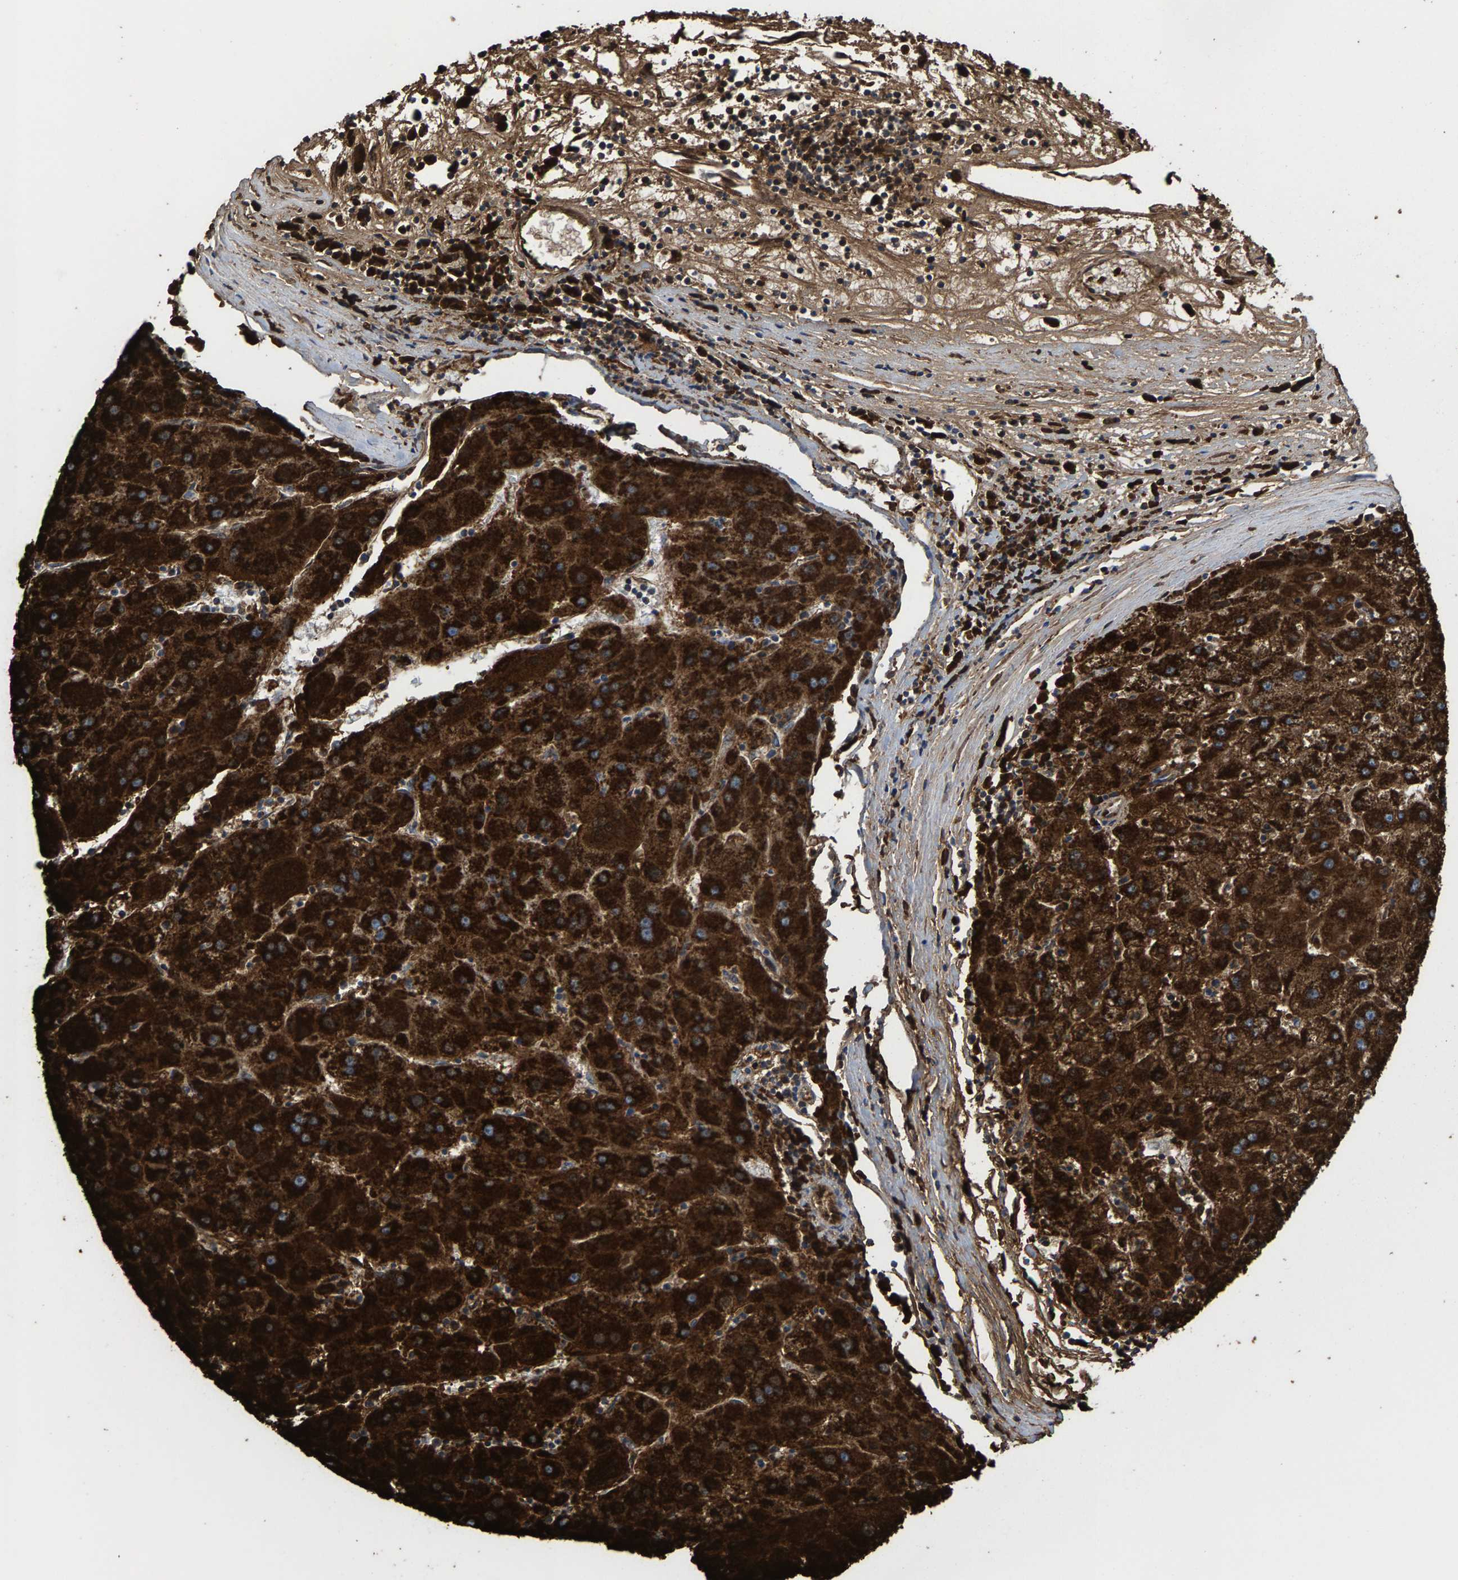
{"staining": {"intensity": "strong", "quantity": ">75%", "location": "cytoplasmic/membranous"}, "tissue": "liver cancer", "cell_type": "Tumor cells", "image_type": "cancer", "snomed": [{"axis": "morphology", "description": "Carcinoma, Hepatocellular, NOS"}, {"axis": "topography", "description": "Liver"}], "caption": "Protein staining by immunohistochemistry shows strong cytoplasmic/membranous positivity in about >75% of tumor cells in hepatocellular carcinoma (liver).", "gene": "ECHS1", "patient": {"sex": "male", "age": 72}}